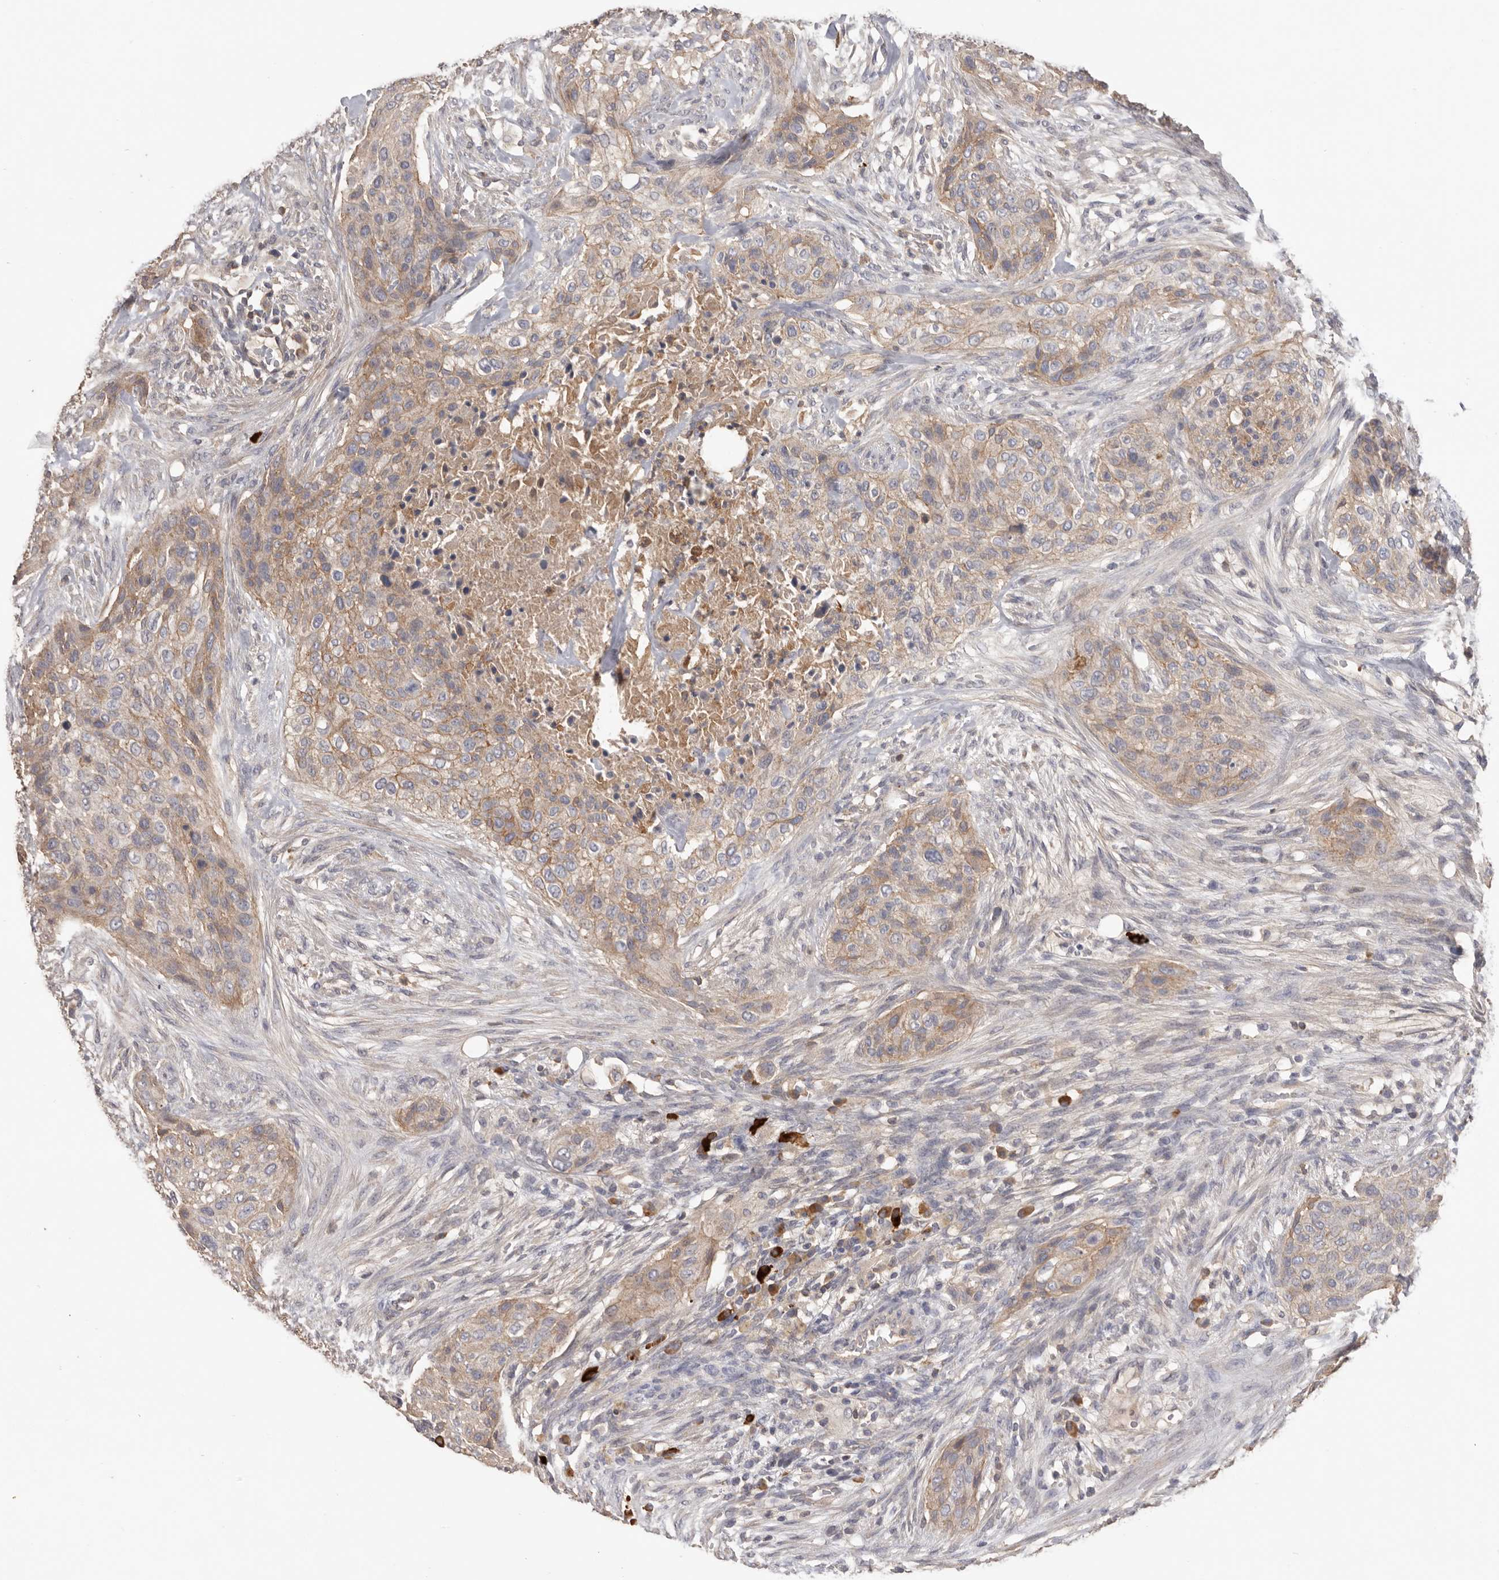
{"staining": {"intensity": "weak", "quantity": ">75%", "location": "cytoplasmic/membranous"}, "tissue": "urothelial cancer", "cell_type": "Tumor cells", "image_type": "cancer", "snomed": [{"axis": "morphology", "description": "Urothelial carcinoma, High grade"}, {"axis": "topography", "description": "Urinary bladder"}], "caption": "A high-resolution micrograph shows IHC staining of urothelial carcinoma (high-grade), which displays weak cytoplasmic/membranous expression in approximately >75% of tumor cells.", "gene": "HCAR2", "patient": {"sex": "male", "age": 35}}